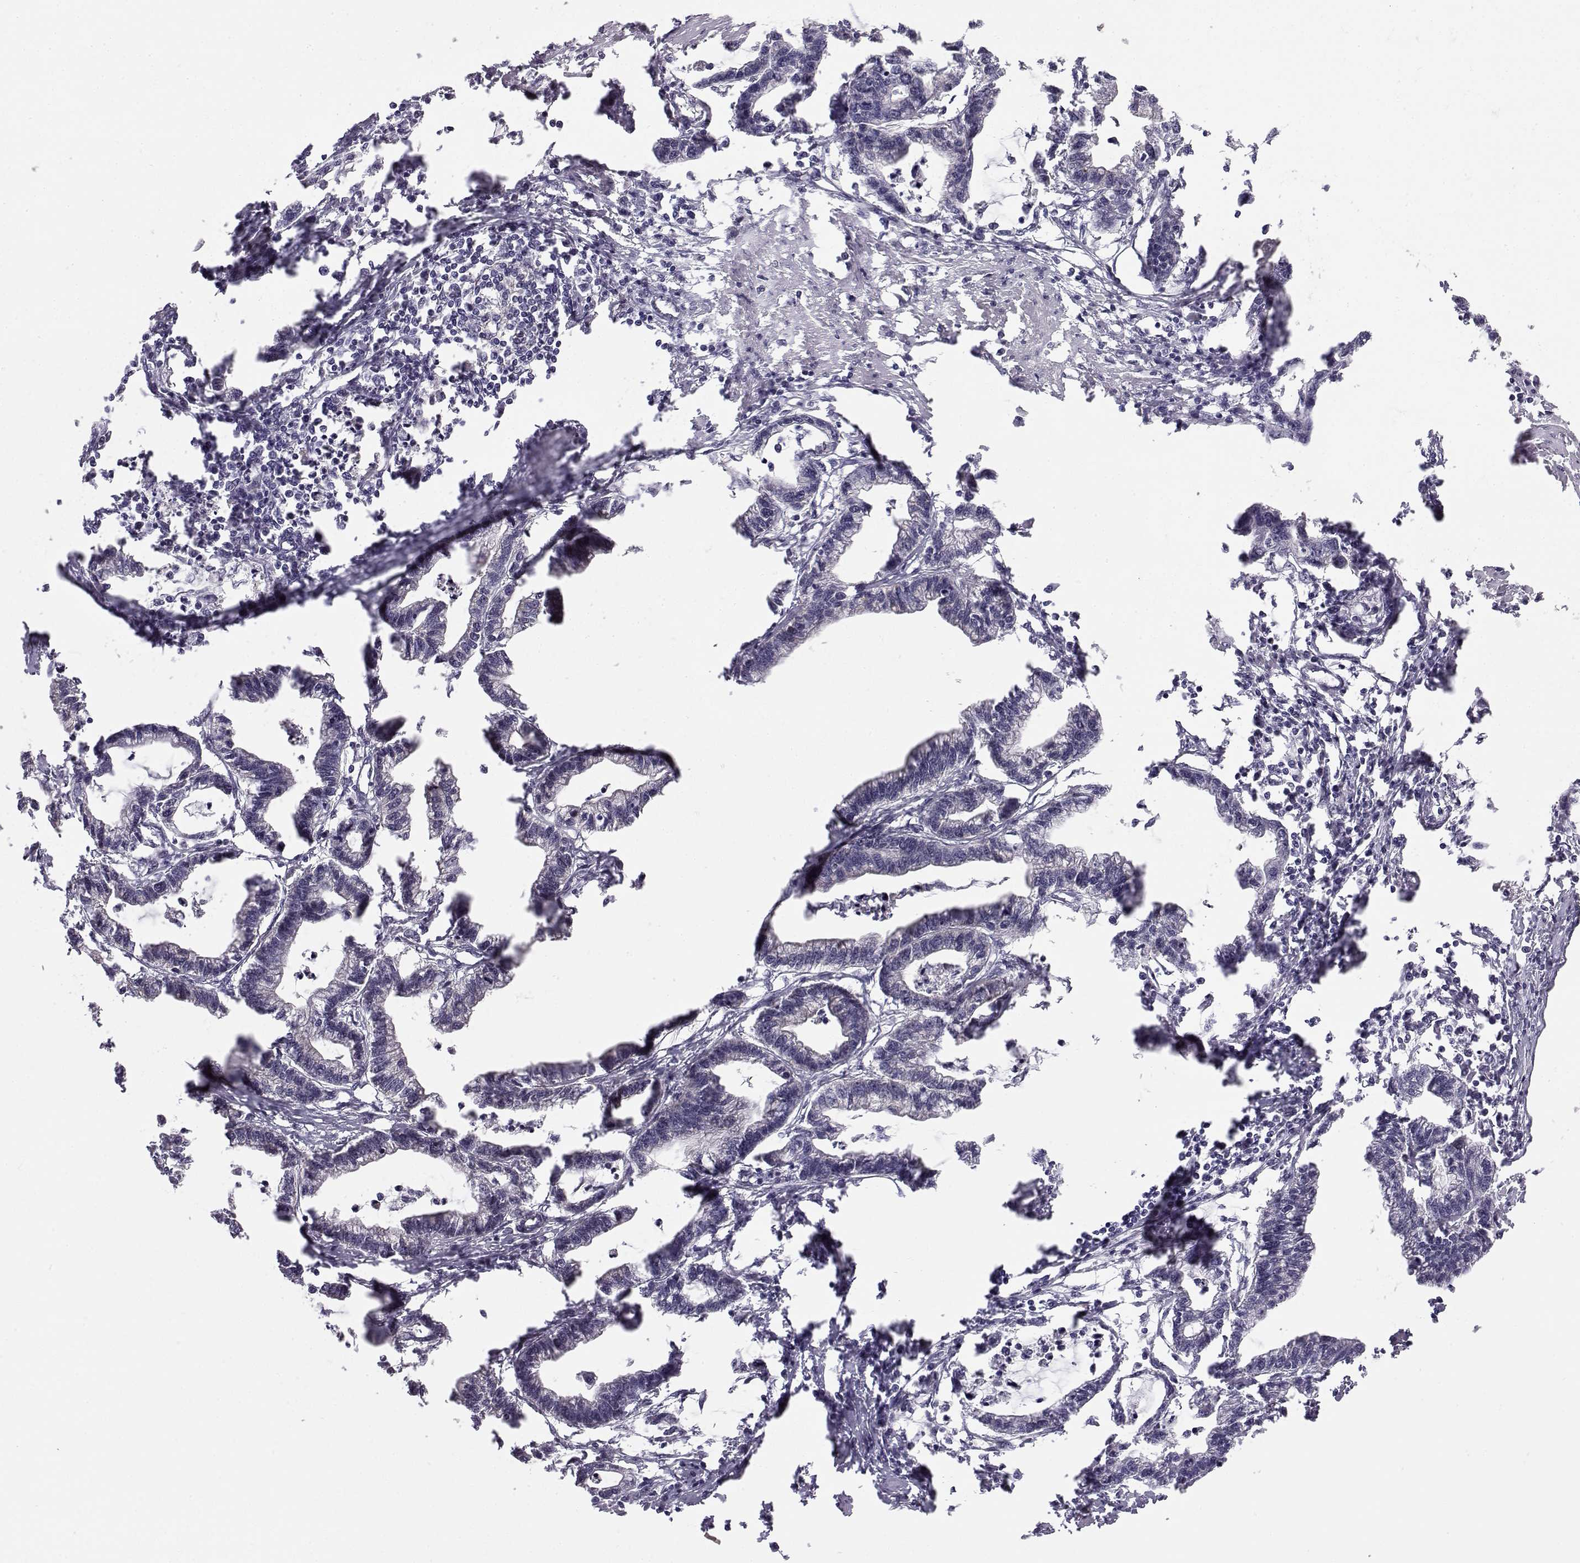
{"staining": {"intensity": "negative", "quantity": "none", "location": "none"}, "tissue": "stomach cancer", "cell_type": "Tumor cells", "image_type": "cancer", "snomed": [{"axis": "morphology", "description": "Adenocarcinoma, NOS"}, {"axis": "topography", "description": "Stomach"}], "caption": "The micrograph demonstrates no significant staining in tumor cells of adenocarcinoma (stomach).", "gene": "KCNMB4", "patient": {"sex": "male", "age": 83}}